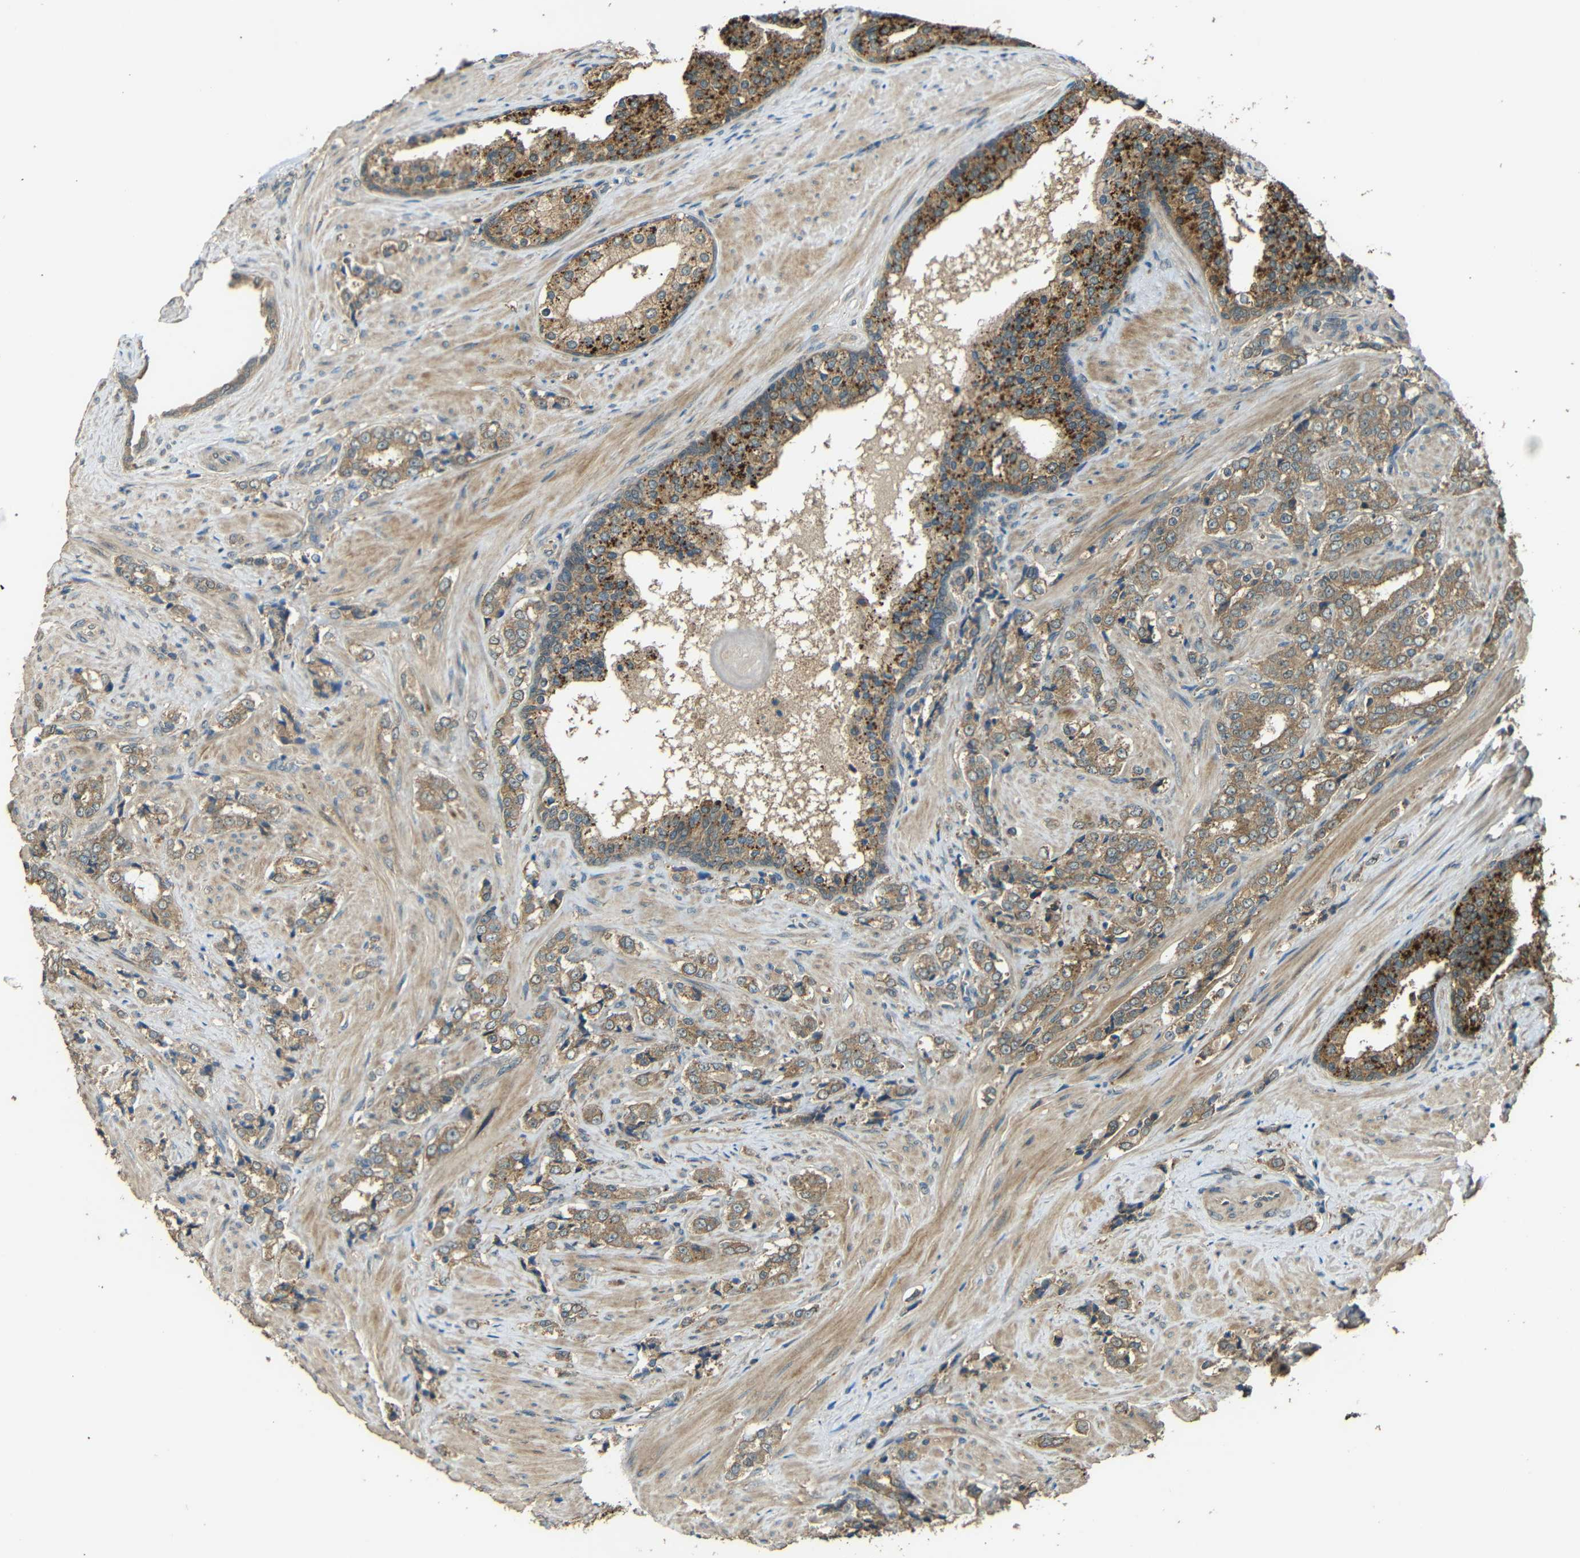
{"staining": {"intensity": "moderate", "quantity": ">75%", "location": "cytoplasmic/membranous"}, "tissue": "prostate cancer", "cell_type": "Tumor cells", "image_type": "cancer", "snomed": [{"axis": "morphology", "description": "Adenocarcinoma, Low grade"}, {"axis": "topography", "description": "Prostate"}], "caption": "Human prostate cancer (adenocarcinoma (low-grade)) stained for a protein (brown) exhibits moderate cytoplasmic/membranous positive expression in about >75% of tumor cells.", "gene": "ACACA", "patient": {"sex": "male", "age": 60}}